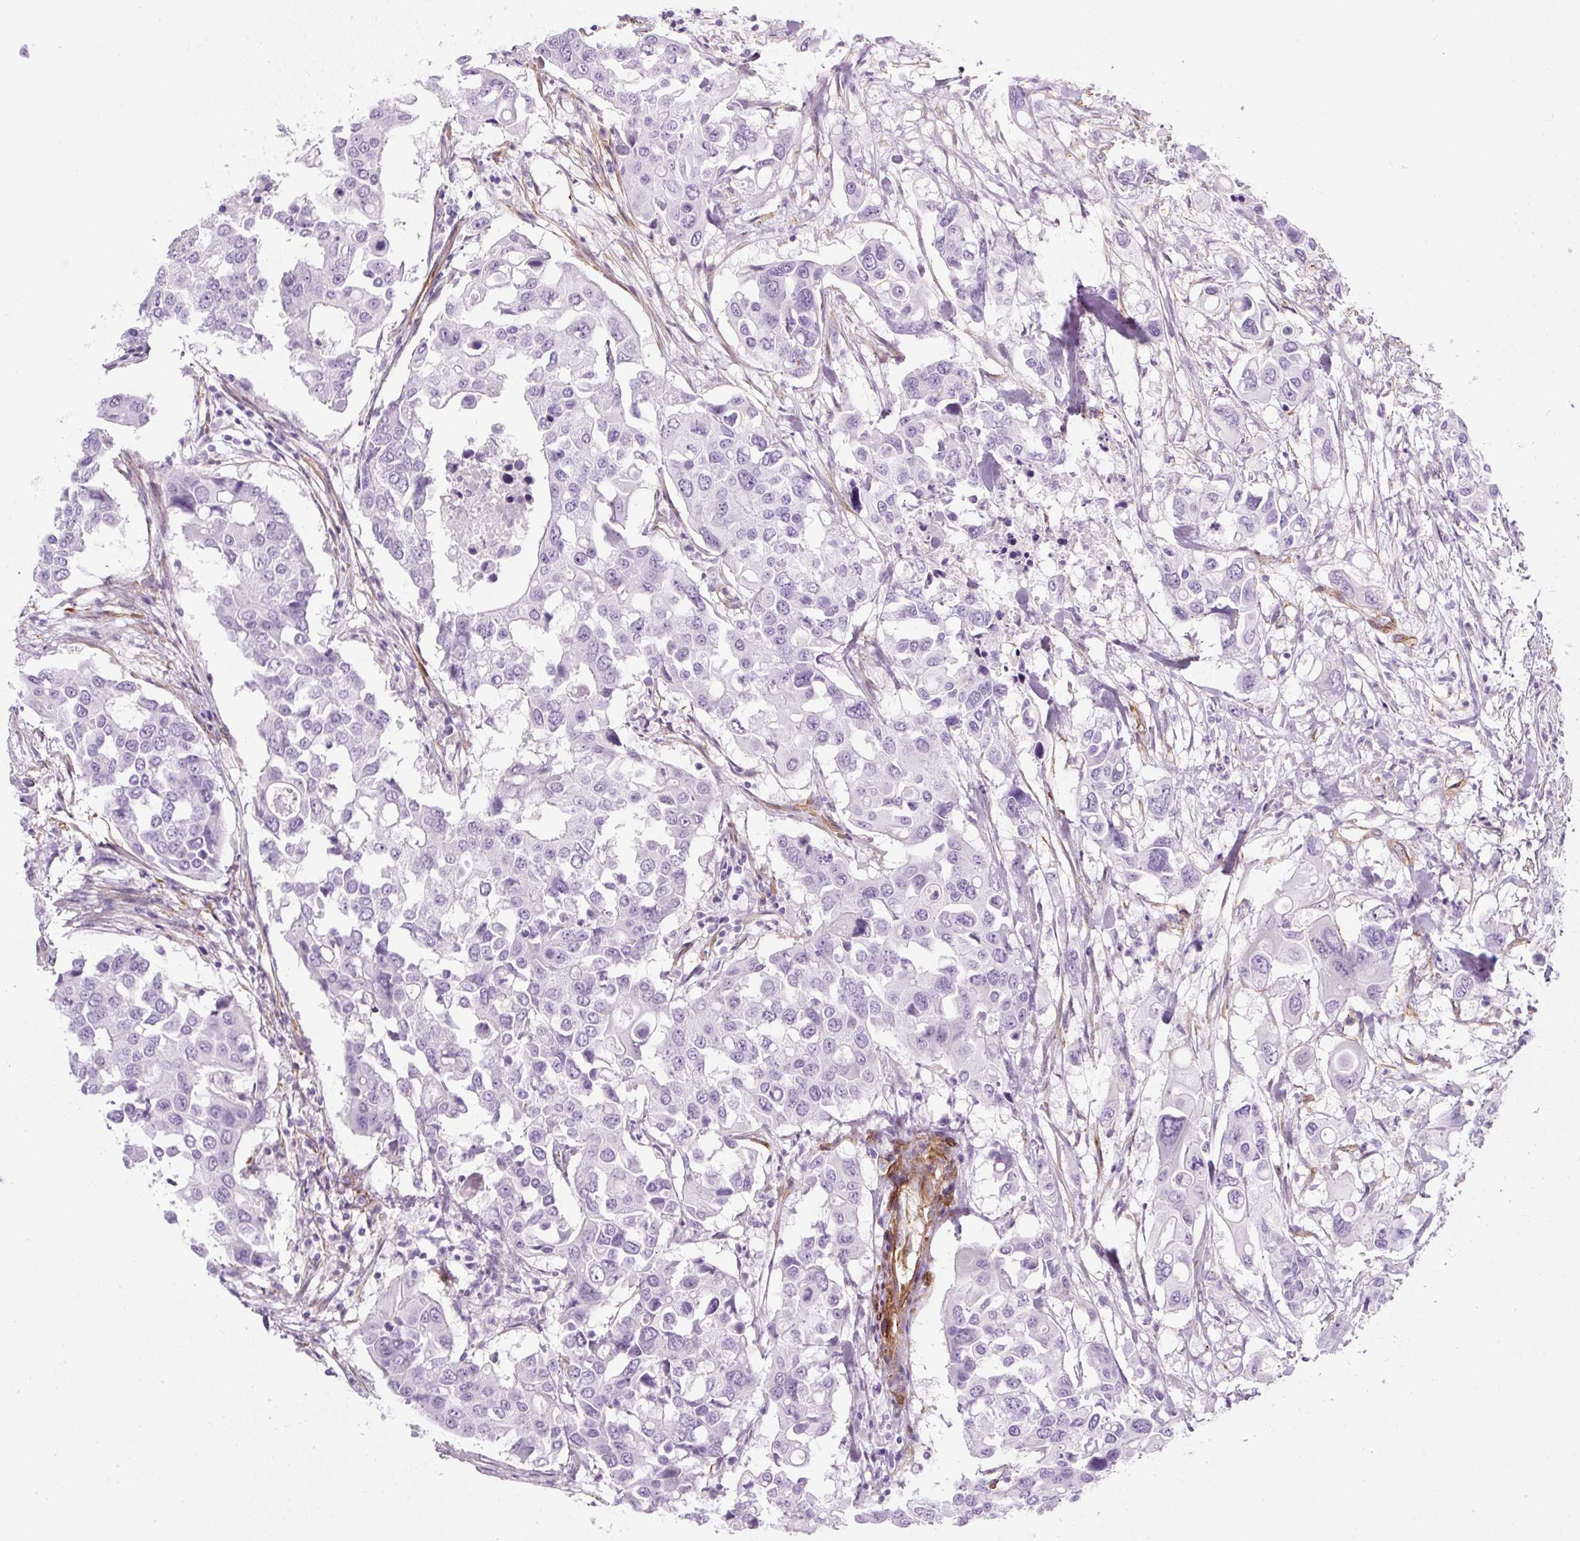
{"staining": {"intensity": "negative", "quantity": "none", "location": "none"}, "tissue": "colorectal cancer", "cell_type": "Tumor cells", "image_type": "cancer", "snomed": [{"axis": "morphology", "description": "Adenocarcinoma, NOS"}, {"axis": "topography", "description": "Colon"}], "caption": "Colorectal adenocarcinoma was stained to show a protein in brown. There is no significant staining in tumor cells. (DAB (3,3'-diaminobenzidine) IHC visualized using brightfield microscopy, high magnification).", "gene": "CAVIN3", "patient": {"sex": "male", "age": 77}}